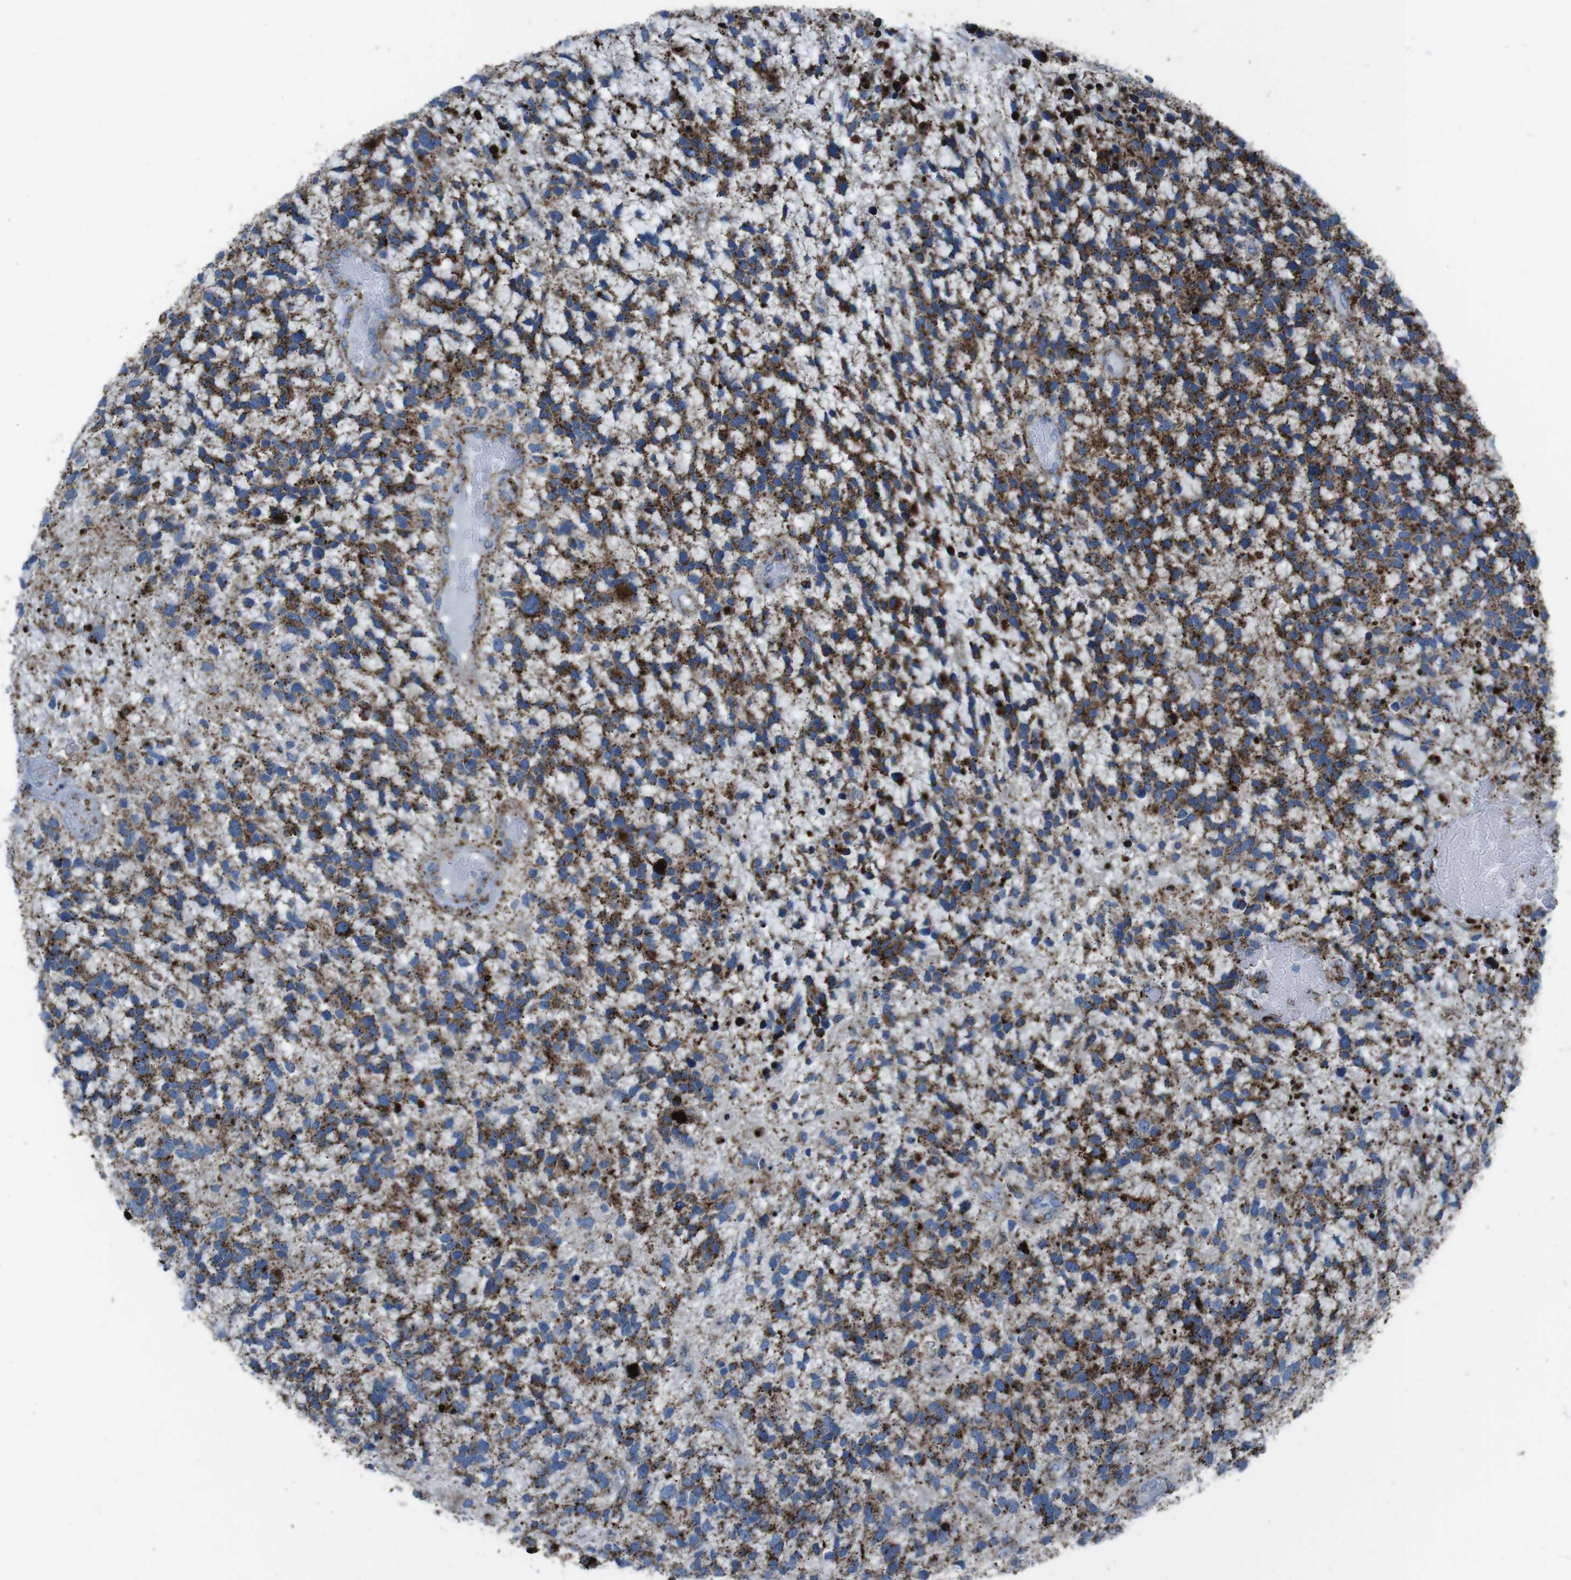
{"staining": {"intensity": "strong", "quantity": ">75%", "location": "cytoplasmic/membranous"}, "tissue": "glioma", "cell_type": "Tumor cells", "image_type": "cancer", "snomed": [{"axis": "morphology", "description": "Glioma, malignant, High grade"}, {"axis": "topography", "description": "Brain"}], "caption": "Immunohistochemistry staining of malignant high-grade glioma, which demonstrates high levels of strong cytoplasmic/membranous staining in about >75% of tumor cells indicating strong cytoplasmic/membranous protein expression. The staining was performed using DAB (brown) for protein detection and nuclei were counterstained in hematoxylin (blue).", "gene": "SCARB2", "patient": {"sex": "female", "age": 58}}